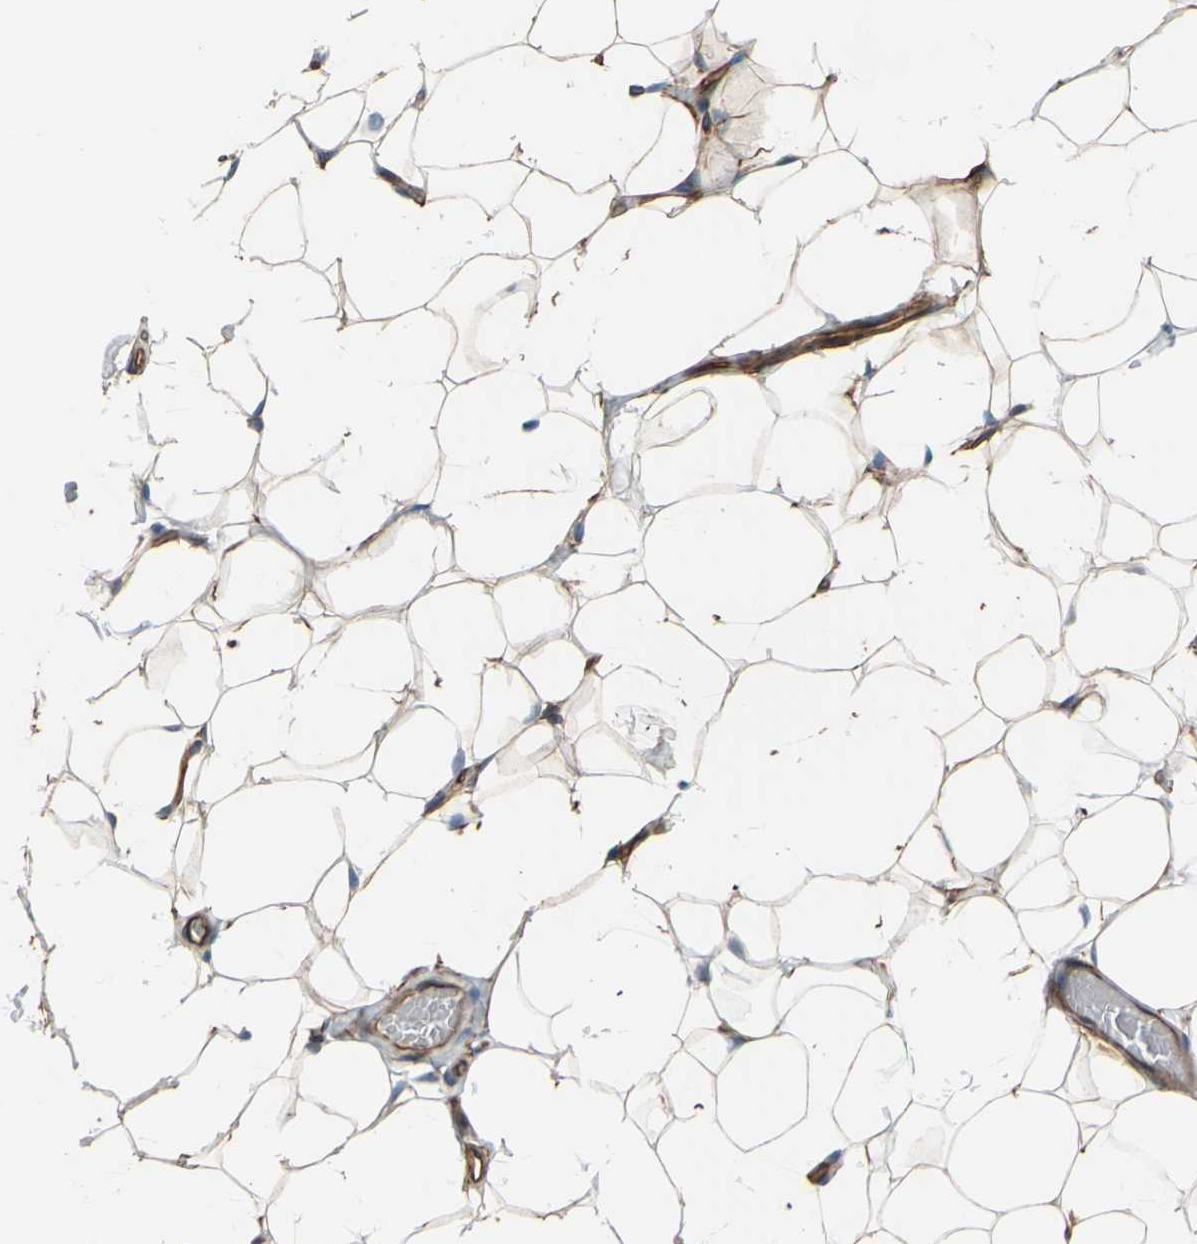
{"staining": {"intensity": "moderate", "quantity": ">75%", "location": "cytoplasmic/membranous"}, "tissue": "adipose tissue", "cell_type": "Adipocytes", "image_type": "normal", "snomed": [{"axis": "morphology", "description": "Normal tissue, NOS"}, {"axis": "topography", "description": "Soft tissue"}], "caption": "Protein expression analysis of normal human adipose tissue reveals moderate cytoplasmic/membranous staining in approximately >75% of adipocytes.", "gene": "SPTAN1", "patient": {"sex": "male", "age": 26}}